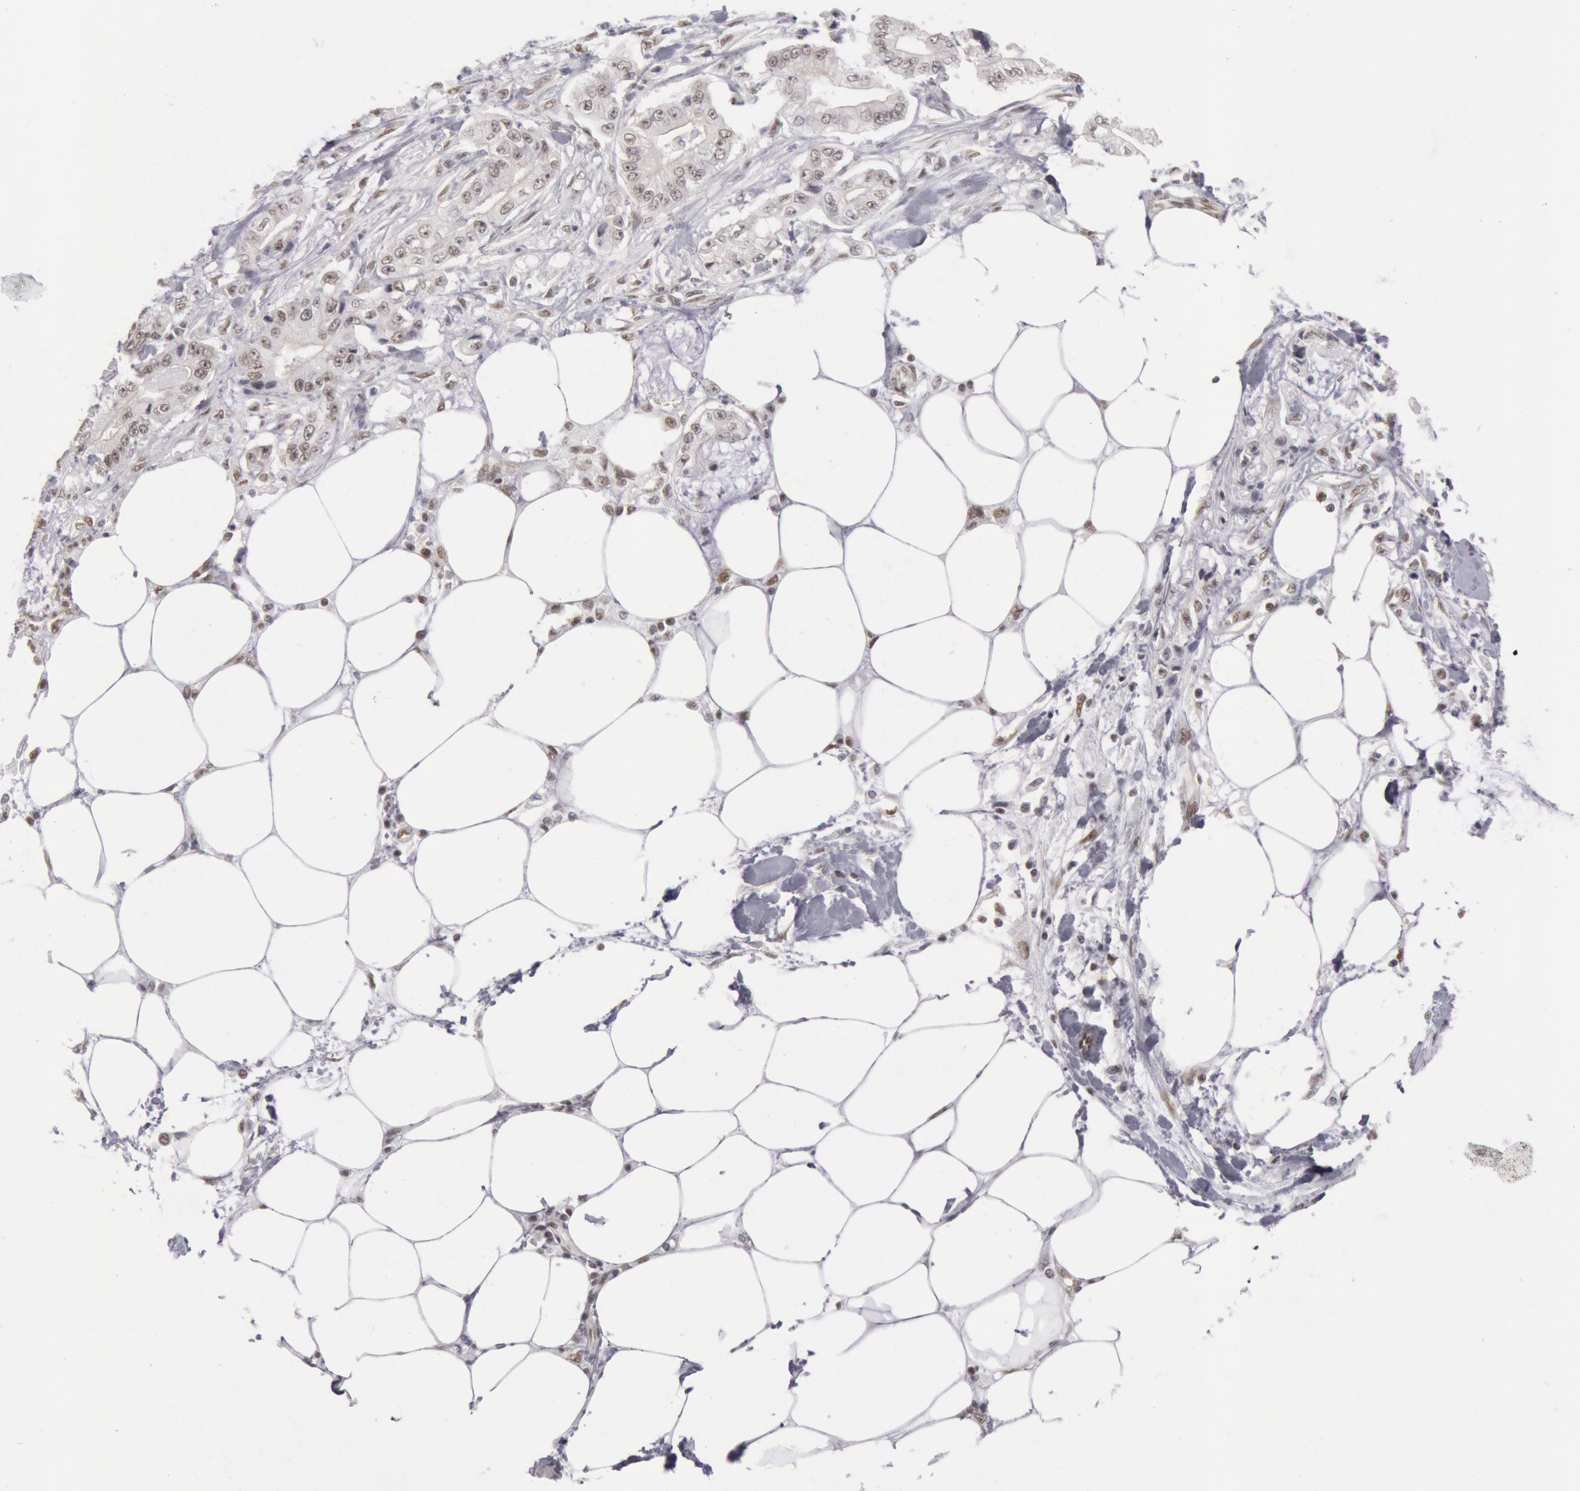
{"staining": {"intensity": "weak", "quantity": "25%-75%", "location": "nuclear"}, "tissue": "pancreatic cancer", "cell_type": "Tumor cells", "image_type": "cancer", "snomed": [{"axis": "morphology", "description": "Adenocarcinoma, NOS"}, {"axis": "topography", "description": "Pancreas"}, {"axis": "topography", "description": "Stomach, upper"}], "caption": "Tumor cells show weak nuclear expression in about 25%-75% of cells in pancreatic adenocarcinoma. (IHC, brightfield microscopy, high magnification).", "gene": "ESS2", "patient": {"sex": "male", "age": 77}}